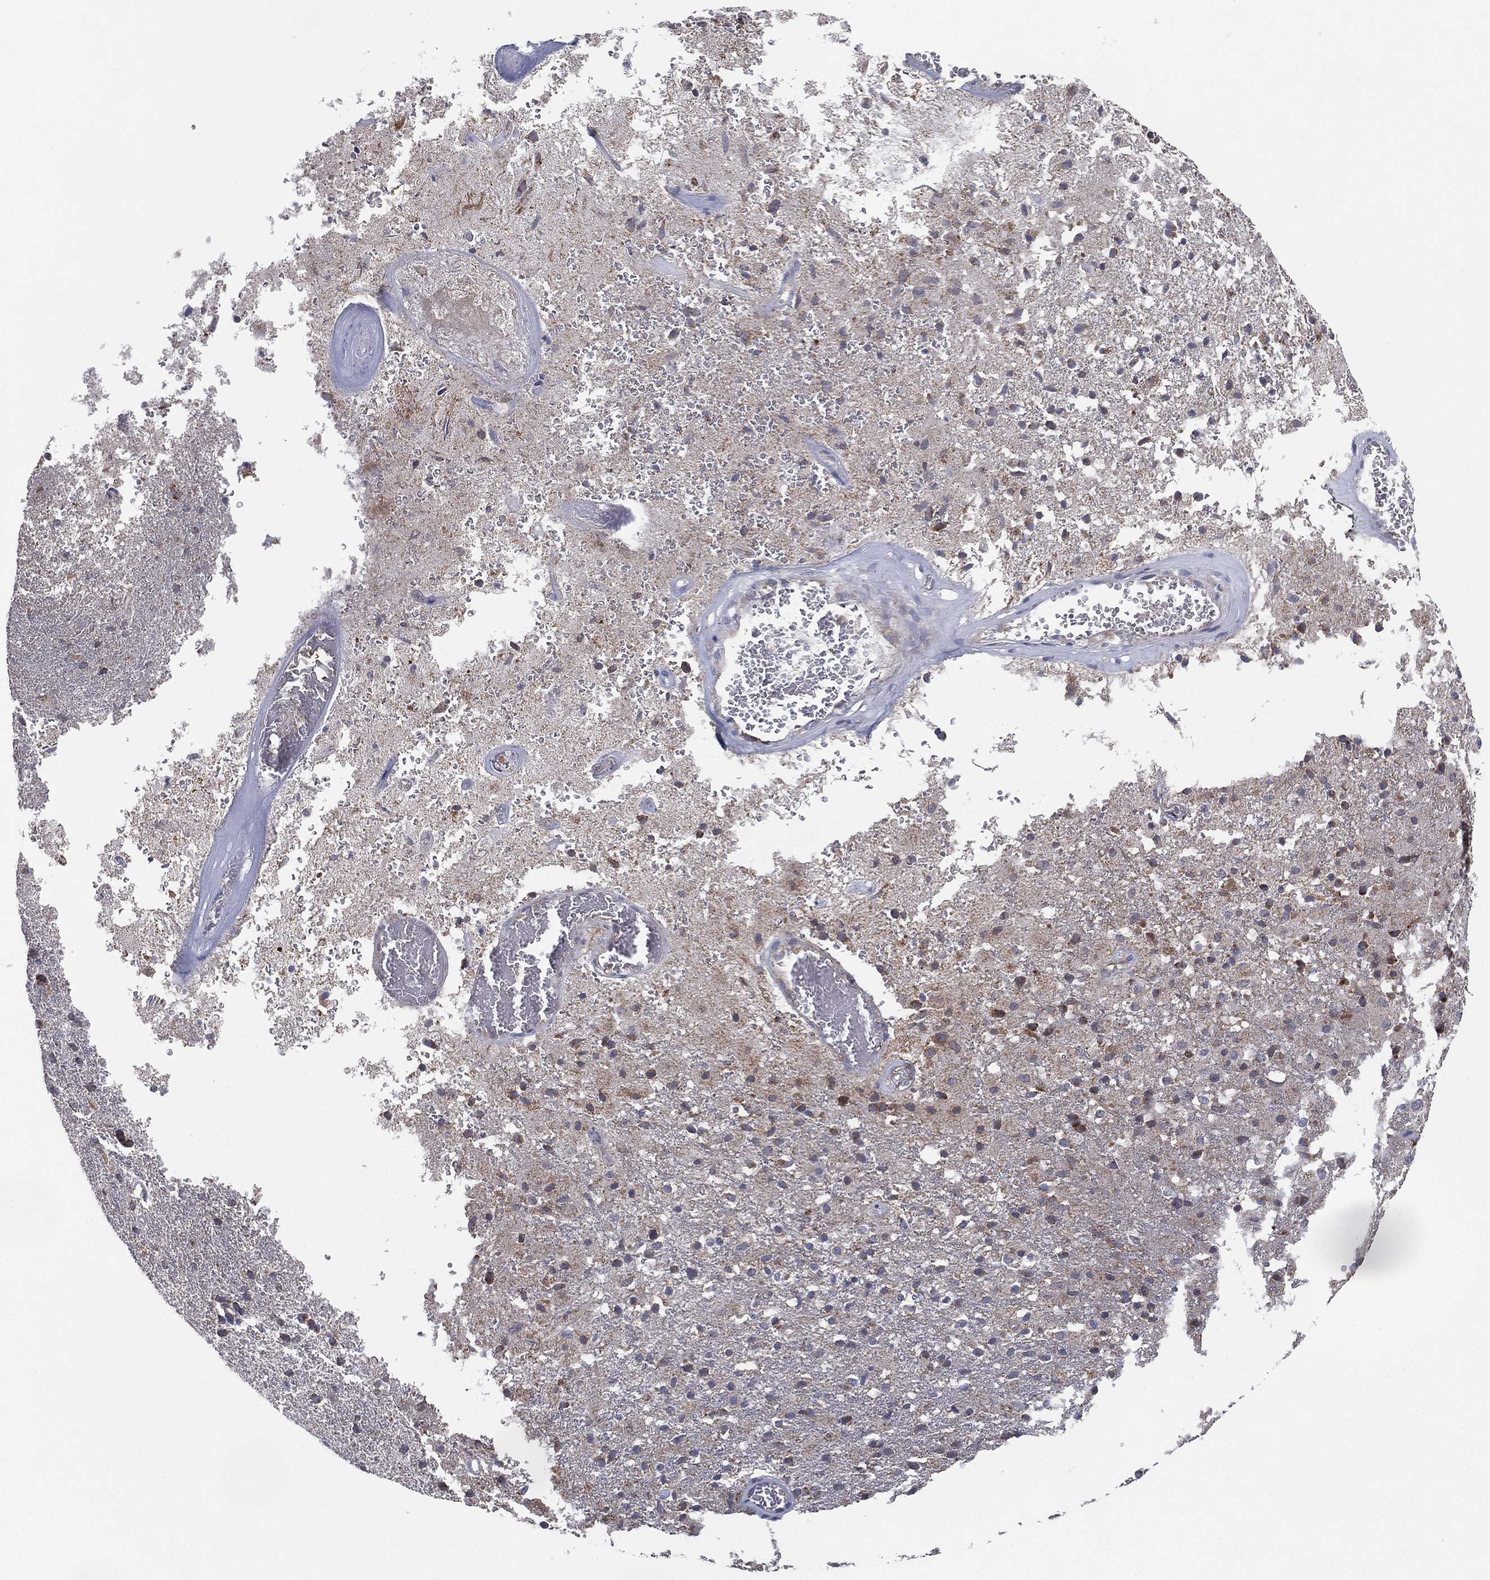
{"staining": {"intensity": "negative", "quantity": "none", "location": "none"}, "tissue": "cerebral cortex", "cell_type": "Endothelial cells", "image_type": "normal", "snomed": [{"axis": "morphology", "description": "Normal tissue, NOS"}, {"axis": "morphology", "description": "Glioma, malignant, High grade"}, {"axis": "topography", "description": "Cerebral cortex"}], "caption": "An image of cerebral cortex stained for a protein reveals no brown staining in endothelial cells.", "gene": "PSMG4", "patient": {"sex": "male", "age": 77}}